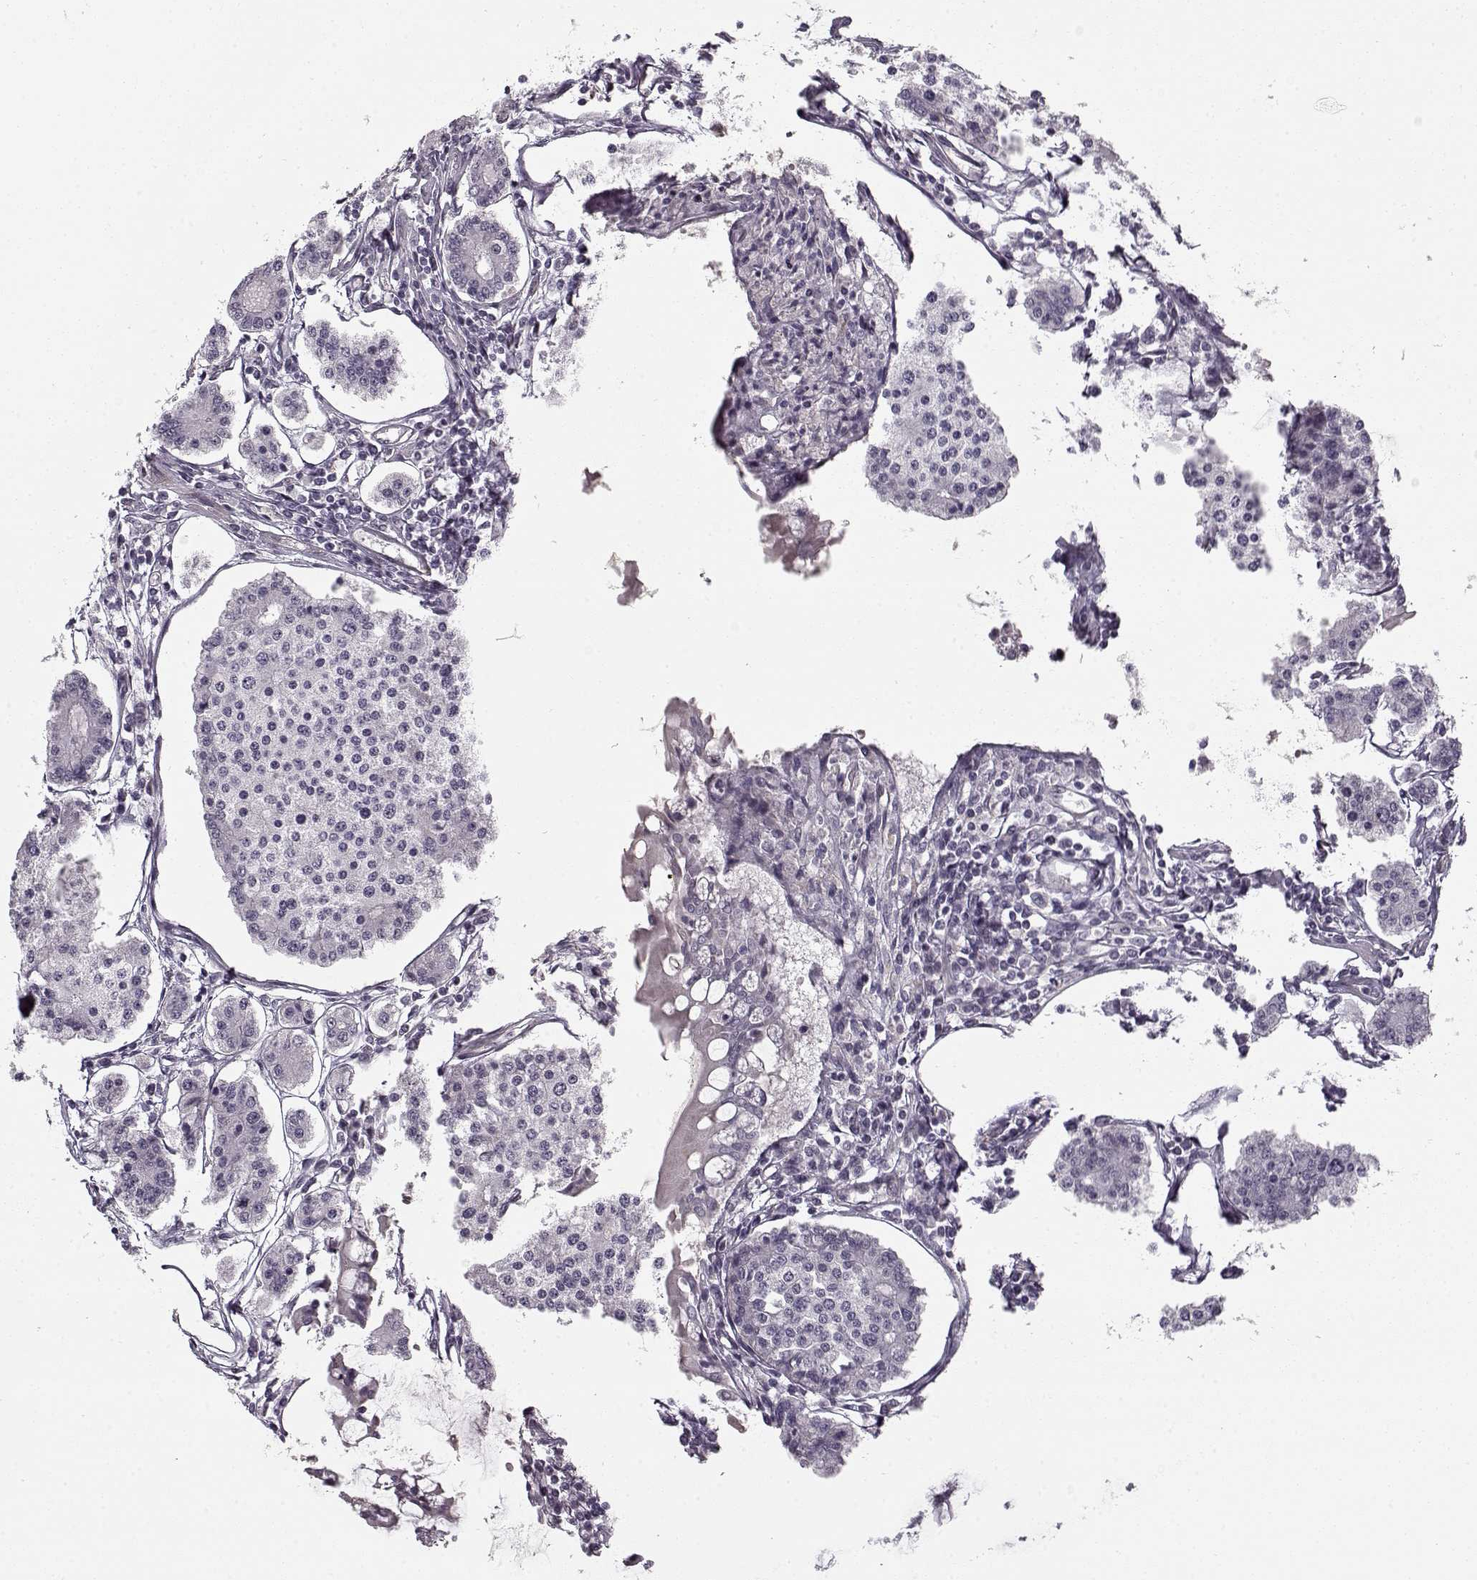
{"staining": {"intensity": "negative", "quantity": "none", "location": "none"}, "tissue": "carcinoid", "cell_type": "Tumor cells", "image_type": "cancer", "snomed": [{"axis": "morphology", "description": "Carcinoid, malignant, NOS"}, {"axis": "topography", "description": "Small intestine"}], "caption": "The image displays no staining of tumor cells in malignant carcinoid. (DAB (3,3'-diaminobenzidine) immunohistochemistry with hematoxylin counter stain).", "gene": "LAMB2", "patient": {"sex": "female", "age": 65}}